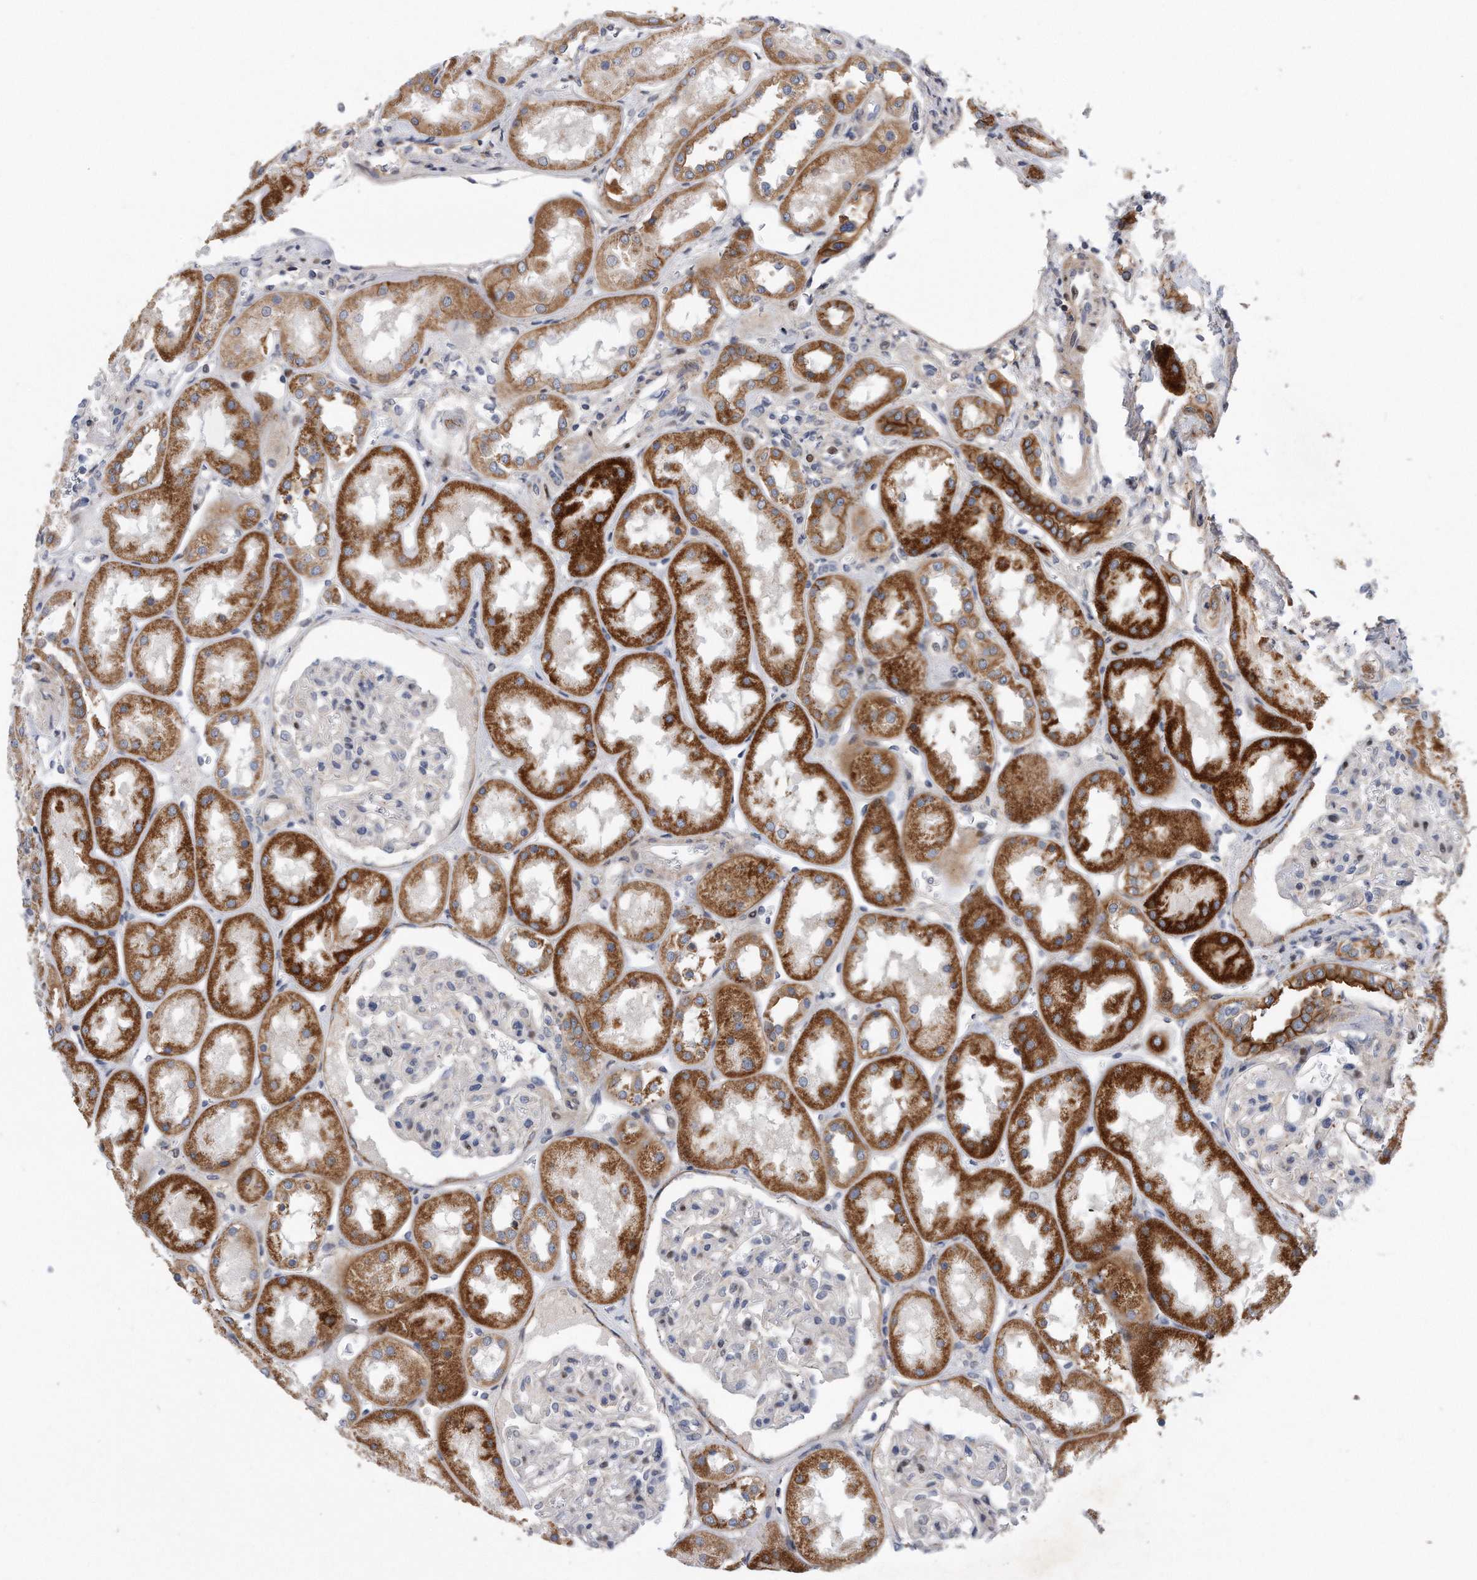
{"staining": {"intensity": "negative", "quantity": "none", "location": "none"}, "tissue": "kidney", "cell_type": "Cells in glomeruli", "image_type": "normal", "snomed": [{"axis": "morphology", "description": "Normal tissue, NOS"}, {"axis": "topography", "description": "Kidney"}], "caption": "High power microscopy image of an immunohistochemistry micrograph of normal kidney, revealing no significant expression in cells in glomeruli.", "gene": "CDH12", "patient": {"sex": "male", "age": 70}}